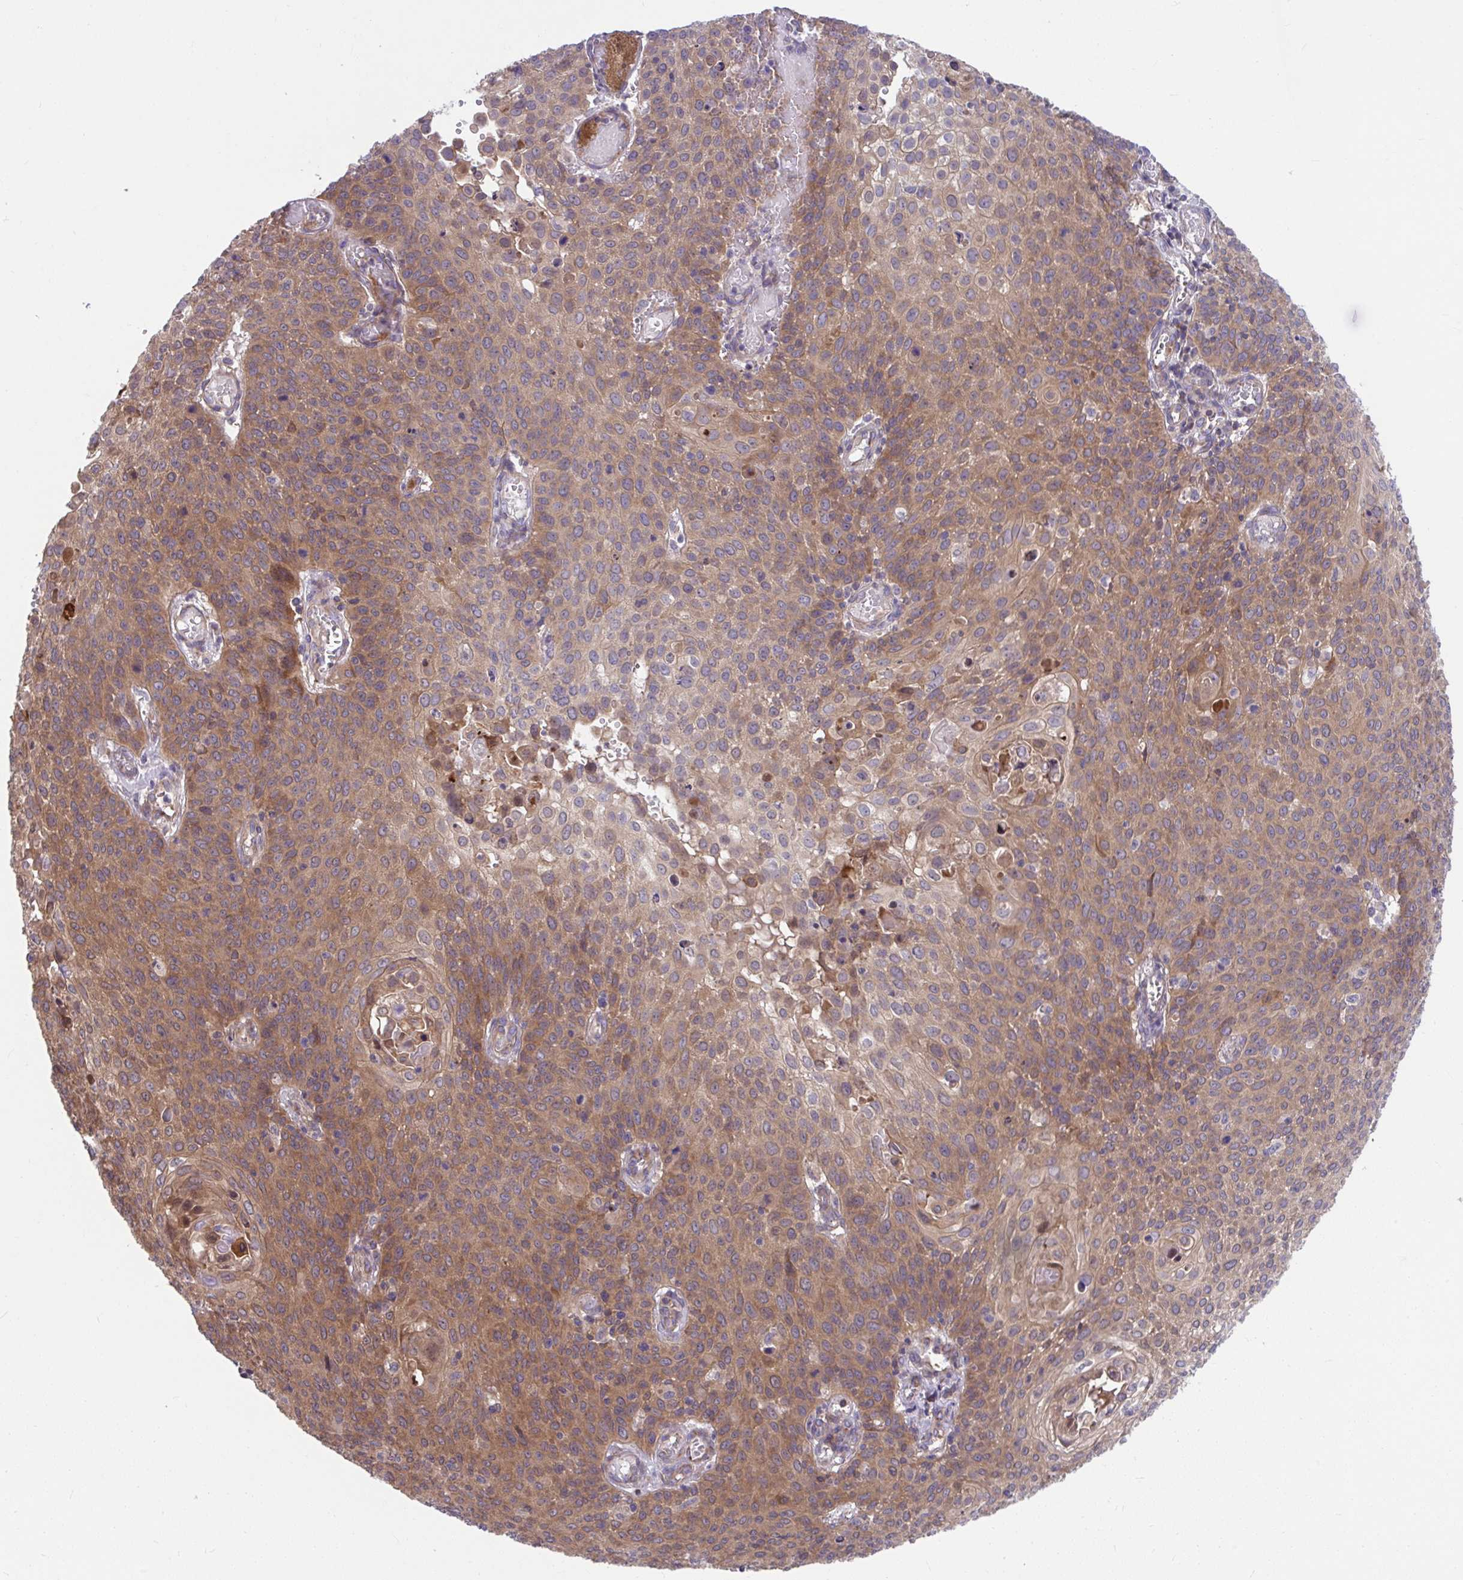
{"staining": {"intensity": "moderate", "quantity": ">75%", "location": "cytoplasmic/membranous"}, "tissue": "cervical cancer", "cell_type": "Tumor cells", "image_type": "cancer", "snomed": [{"axis": "morphology", "description": "Squamous cell carcinoma, NOS"}, {"axis": "topography", "description": "Cervix"}], "caption": "There is medium levels of moderate cytoplasmic/membranous positivity in tumor cells of cervical cancer, as demonstrated by immunohistochemical staining (brown color).", "gene": "PCDHB7", "patient": {"sex": "female", "age": 65}}